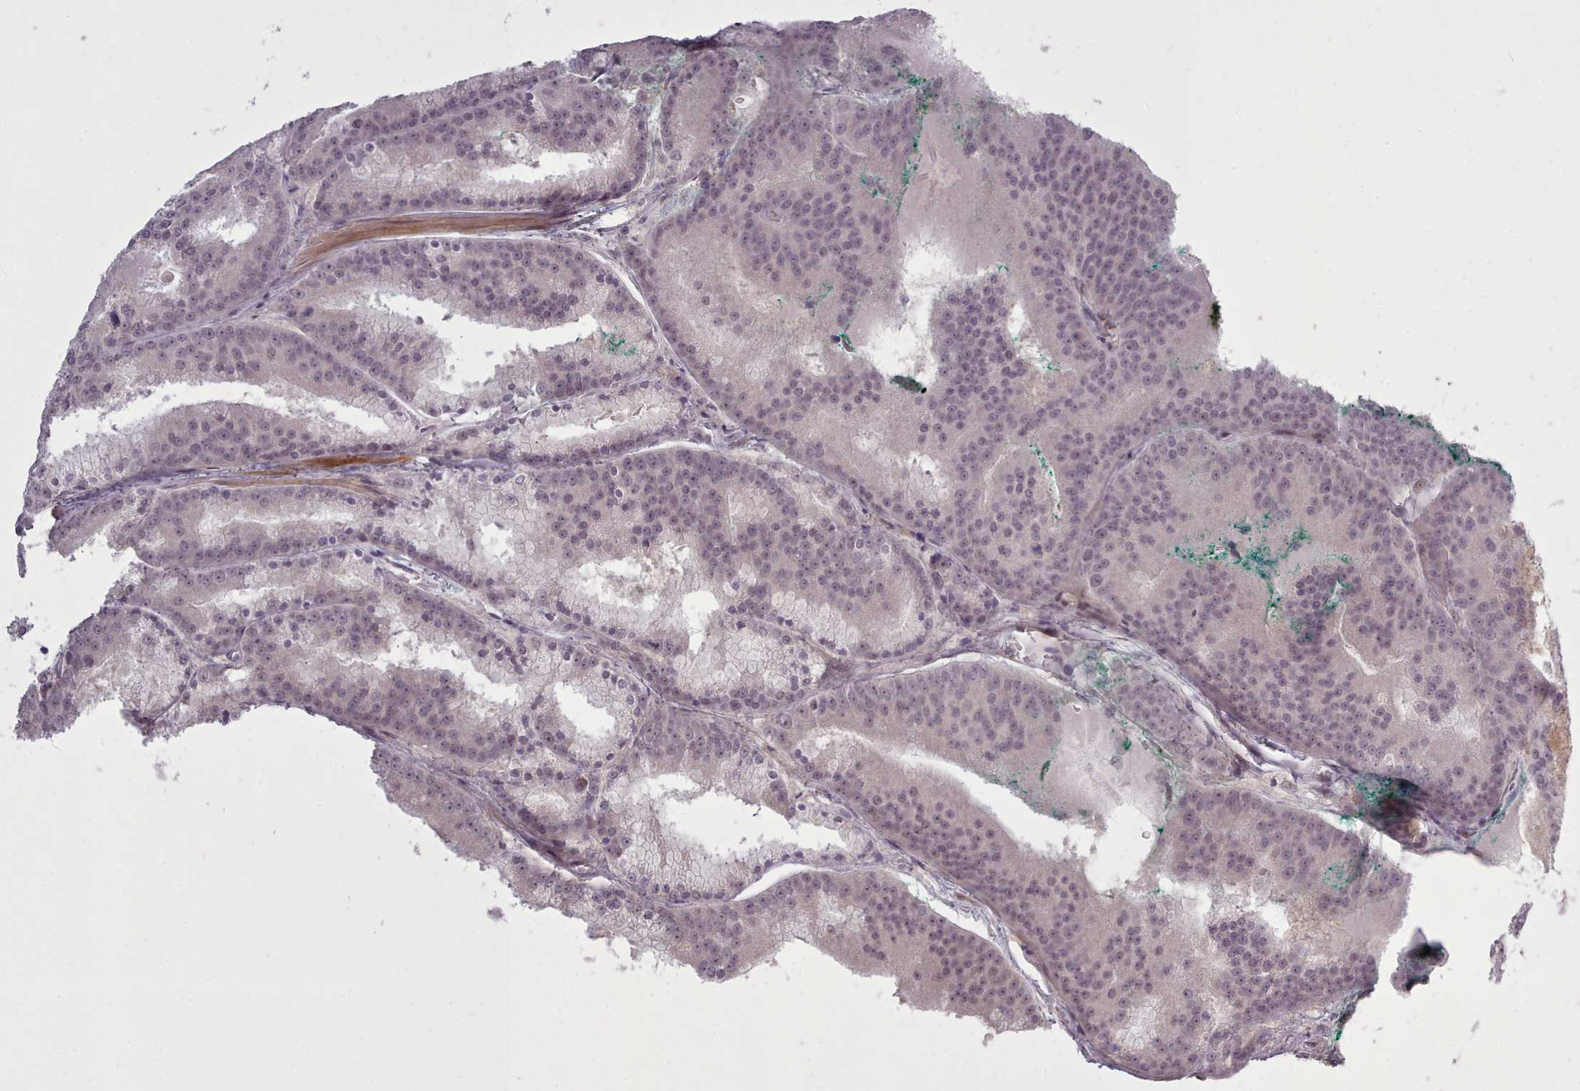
{"staining": {"intensity": "negative", "quantity": "none", "location": "none"}, "tissue": "prostate cancer", "cell_type": "Tumor cells", "image_type": "cancer", "snomed": [{"axis": "morphology", "description": "Adenocarcinoma, High grade"}, {"axis": "topography", "description": "Prostate"}], "caption": "Adenocarcinoma (high-grade) (prostate) was stained to show a protein in brown. There is no significant staining in tumor cells.", "gene": "LEFTY2", "patient": {"sex": "male", "age": 61}}